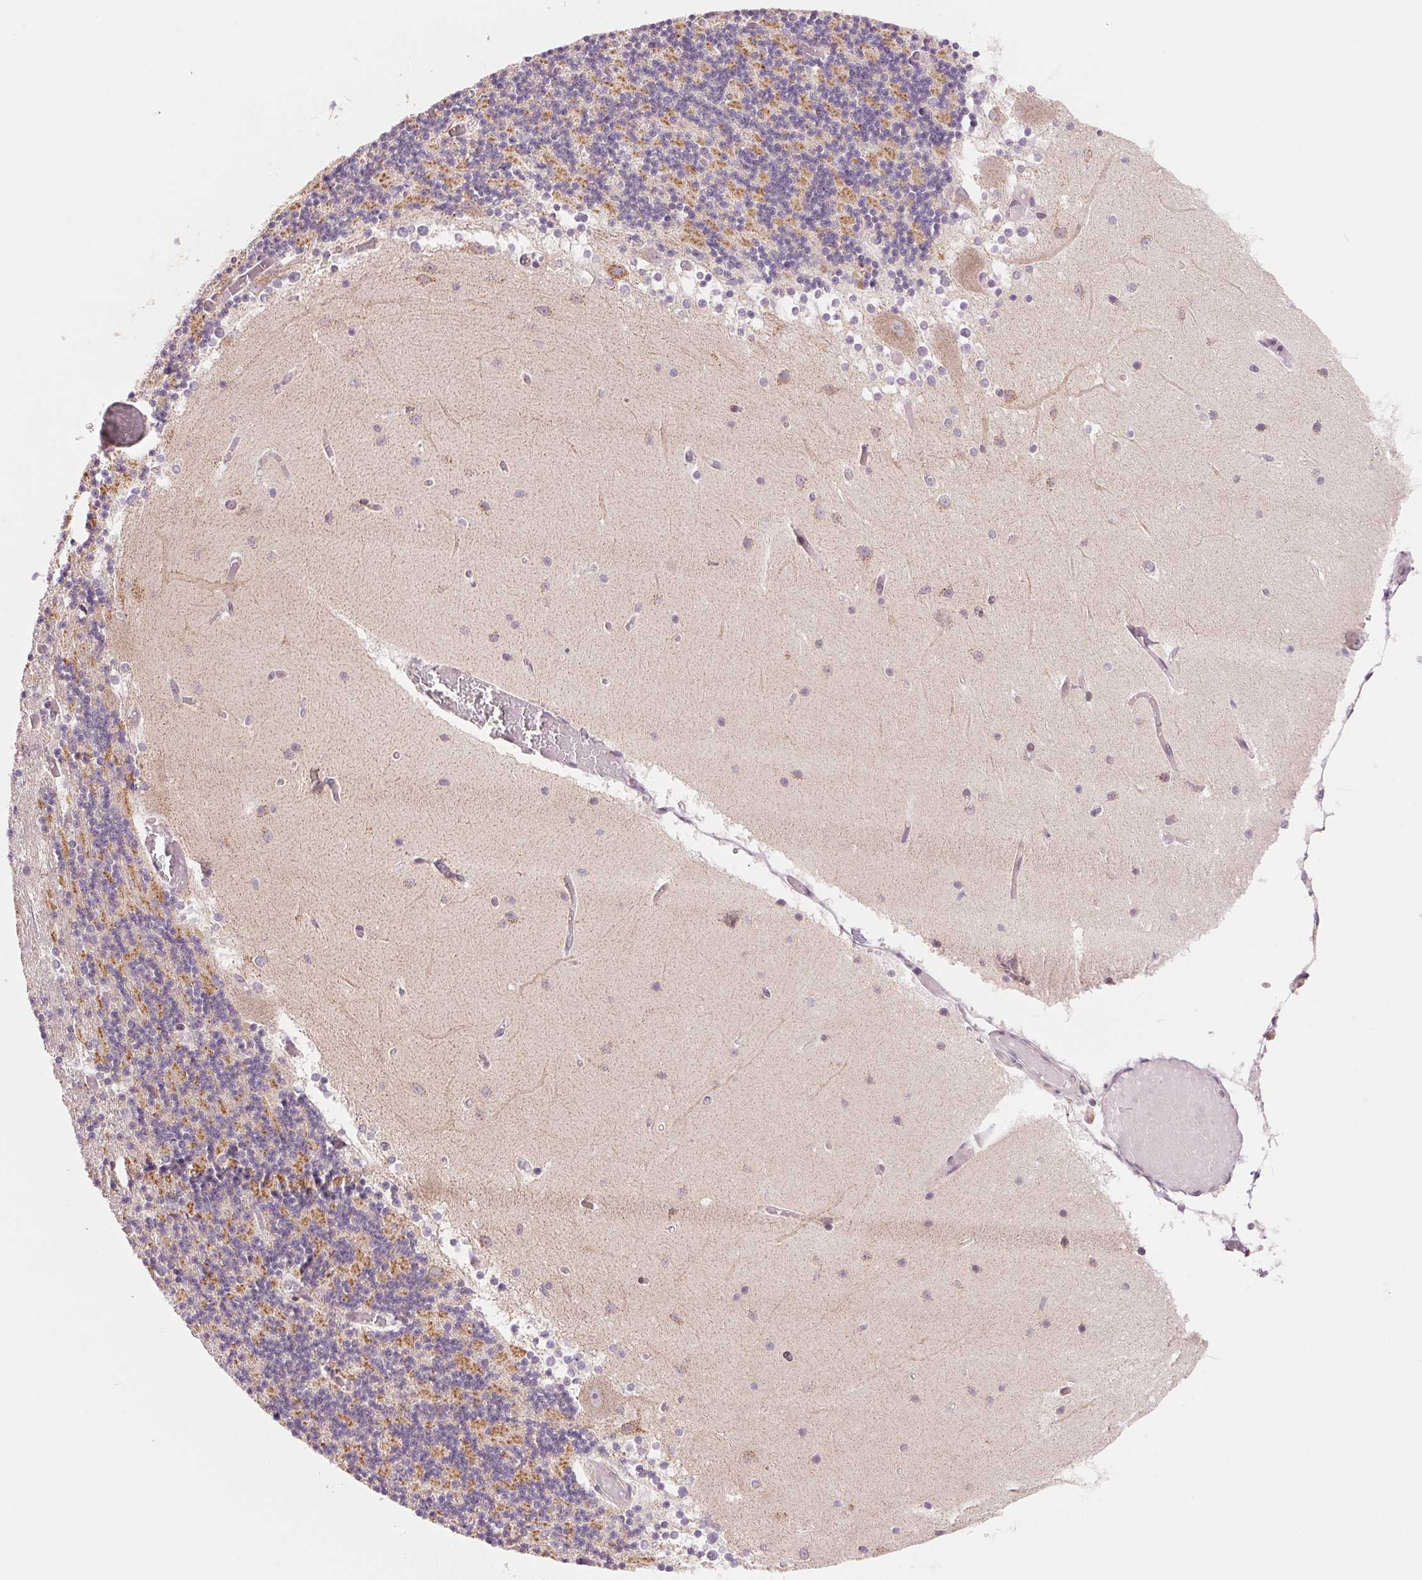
{"staining": {"intensity": "moderate", "quantity": "25%-75%", "location": "cytoplasmic/membranous"}, "tissue": "cerebellum", "cell_type": "Cells in granular layer", "image_type": "normal", "snomed": [{"axis": "morphology", "description": "Normal tissue, NOS"}, {"axis": "topography", "description": "Cerebellum"}], "caption": "High-magnification brightfield microscopy of unremarkable cerebellum stained with DAB (3,3'-diaminobenzidine) (brown) and counterstained with hematoxylin (blue). cells in granular layer exhibit moderate cytoplasmic/membranous positivity is appreciated in approximately25%-75% of cells. The staining is performed using DAB (3,3'-diaminobenzidine) brown chromogen to label protein expression. The nuclei are counter-stained blue using hematoxylin.", "gene": "ARHGAP32", "patient": {"sex": "female", "age": 28}}